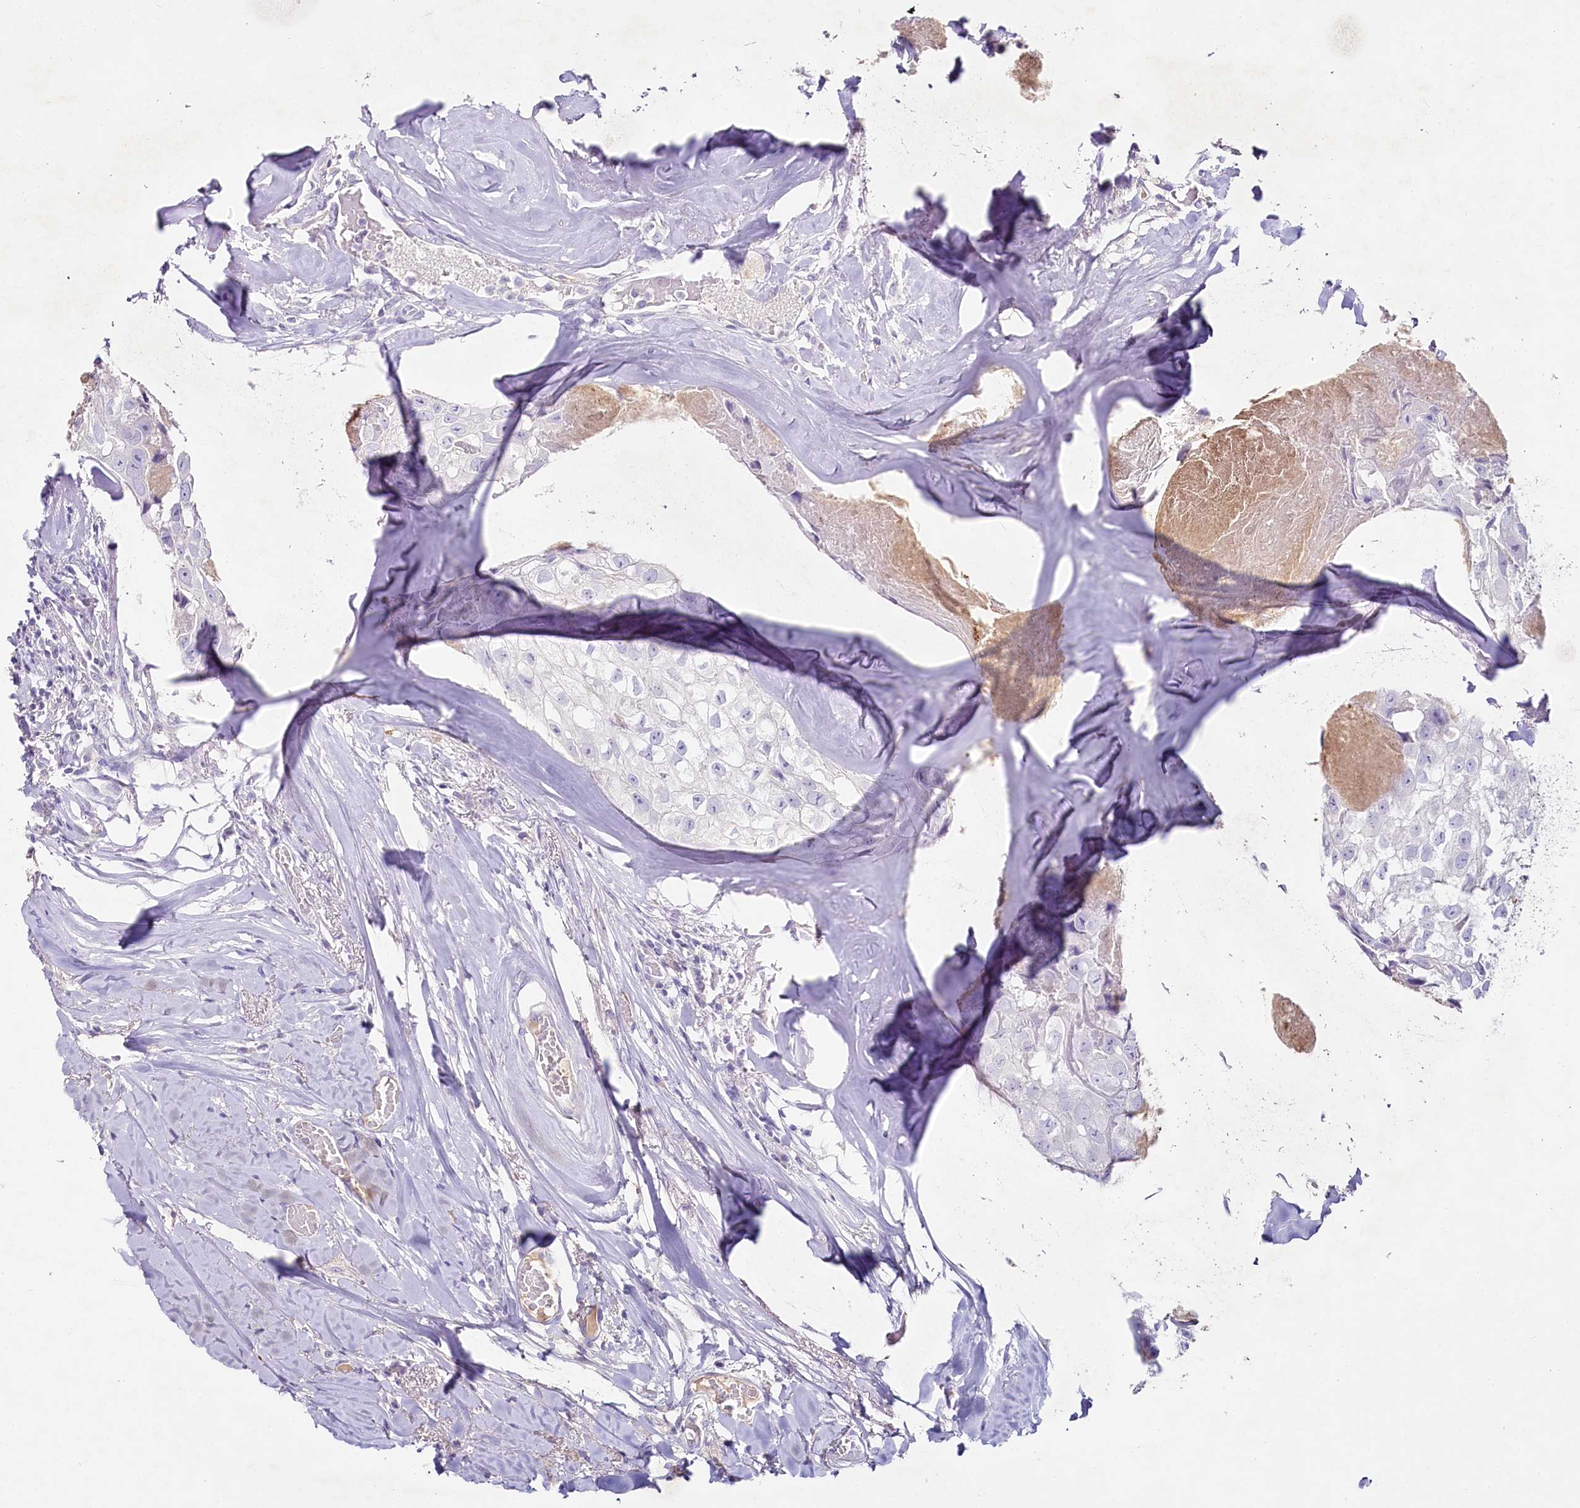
{"staining": {"intensity": "negative", "quantity": "none", "location": "none"}, "tissue": "head and neck cancer", "cell_type": "Tumor cells", "image_type": "cancer", "snomed": [{"axis": "morphology", "description": "Adenocarcinoma, NOS"}, {"axis": "morphology", "description": "Adenocarcinoma, metastatic, NOS"}, {"axis": "topography", "description": "Head-Neck"}], "caption": "A high-resolution photomicrograph shows immunohistochemistry (IHC) staining of head and neck adenocarcinoma, which displays no significant positivity in tumor cells. Nuclei are stained in blue.", "gene": "HPD", "patient": {"sex": "male", "age": 75}}